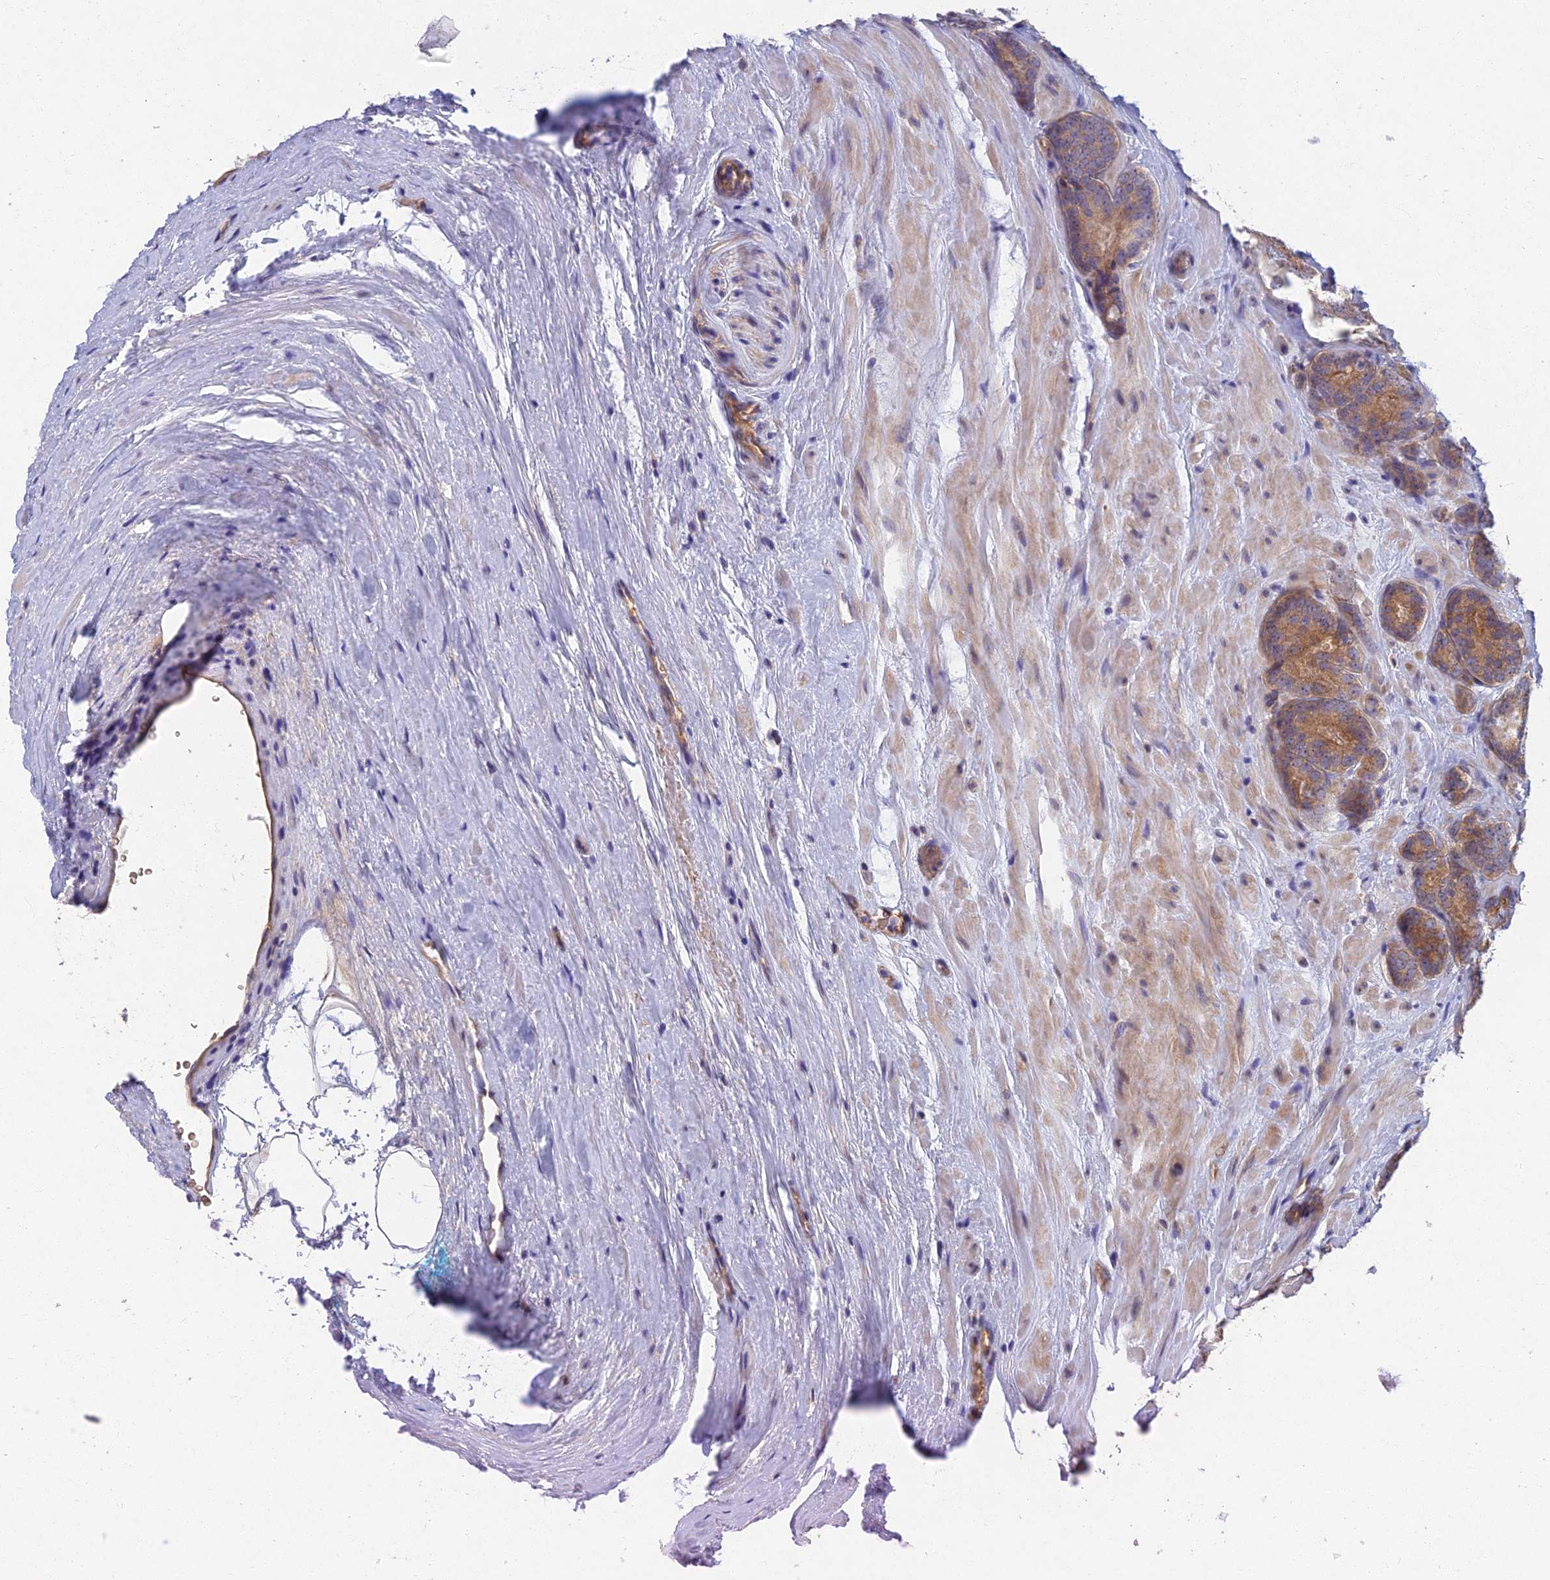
{"staining": {"intensity": "moderate", "quantity": ">75%", "location": "cytoplasmic/membranous"}, "tissue": "prostate cancer", "cell_type": "Tumor cells", "image_type": "cancer", "snomed": [{"axis": "morphology", "description": "Adenocarcinoma, High grade"}, {"axis": "topography", "description": "Prostate"}], "caption": "A medium amount of moderate cytoplasmic/membranous staining is identified in approximately >75% of tumor cells in prostate cancer (high-grade adenocarcinoma) tissue.", "gene": "RHBDL2", "patient": {"sex": "male", "age": 63}}